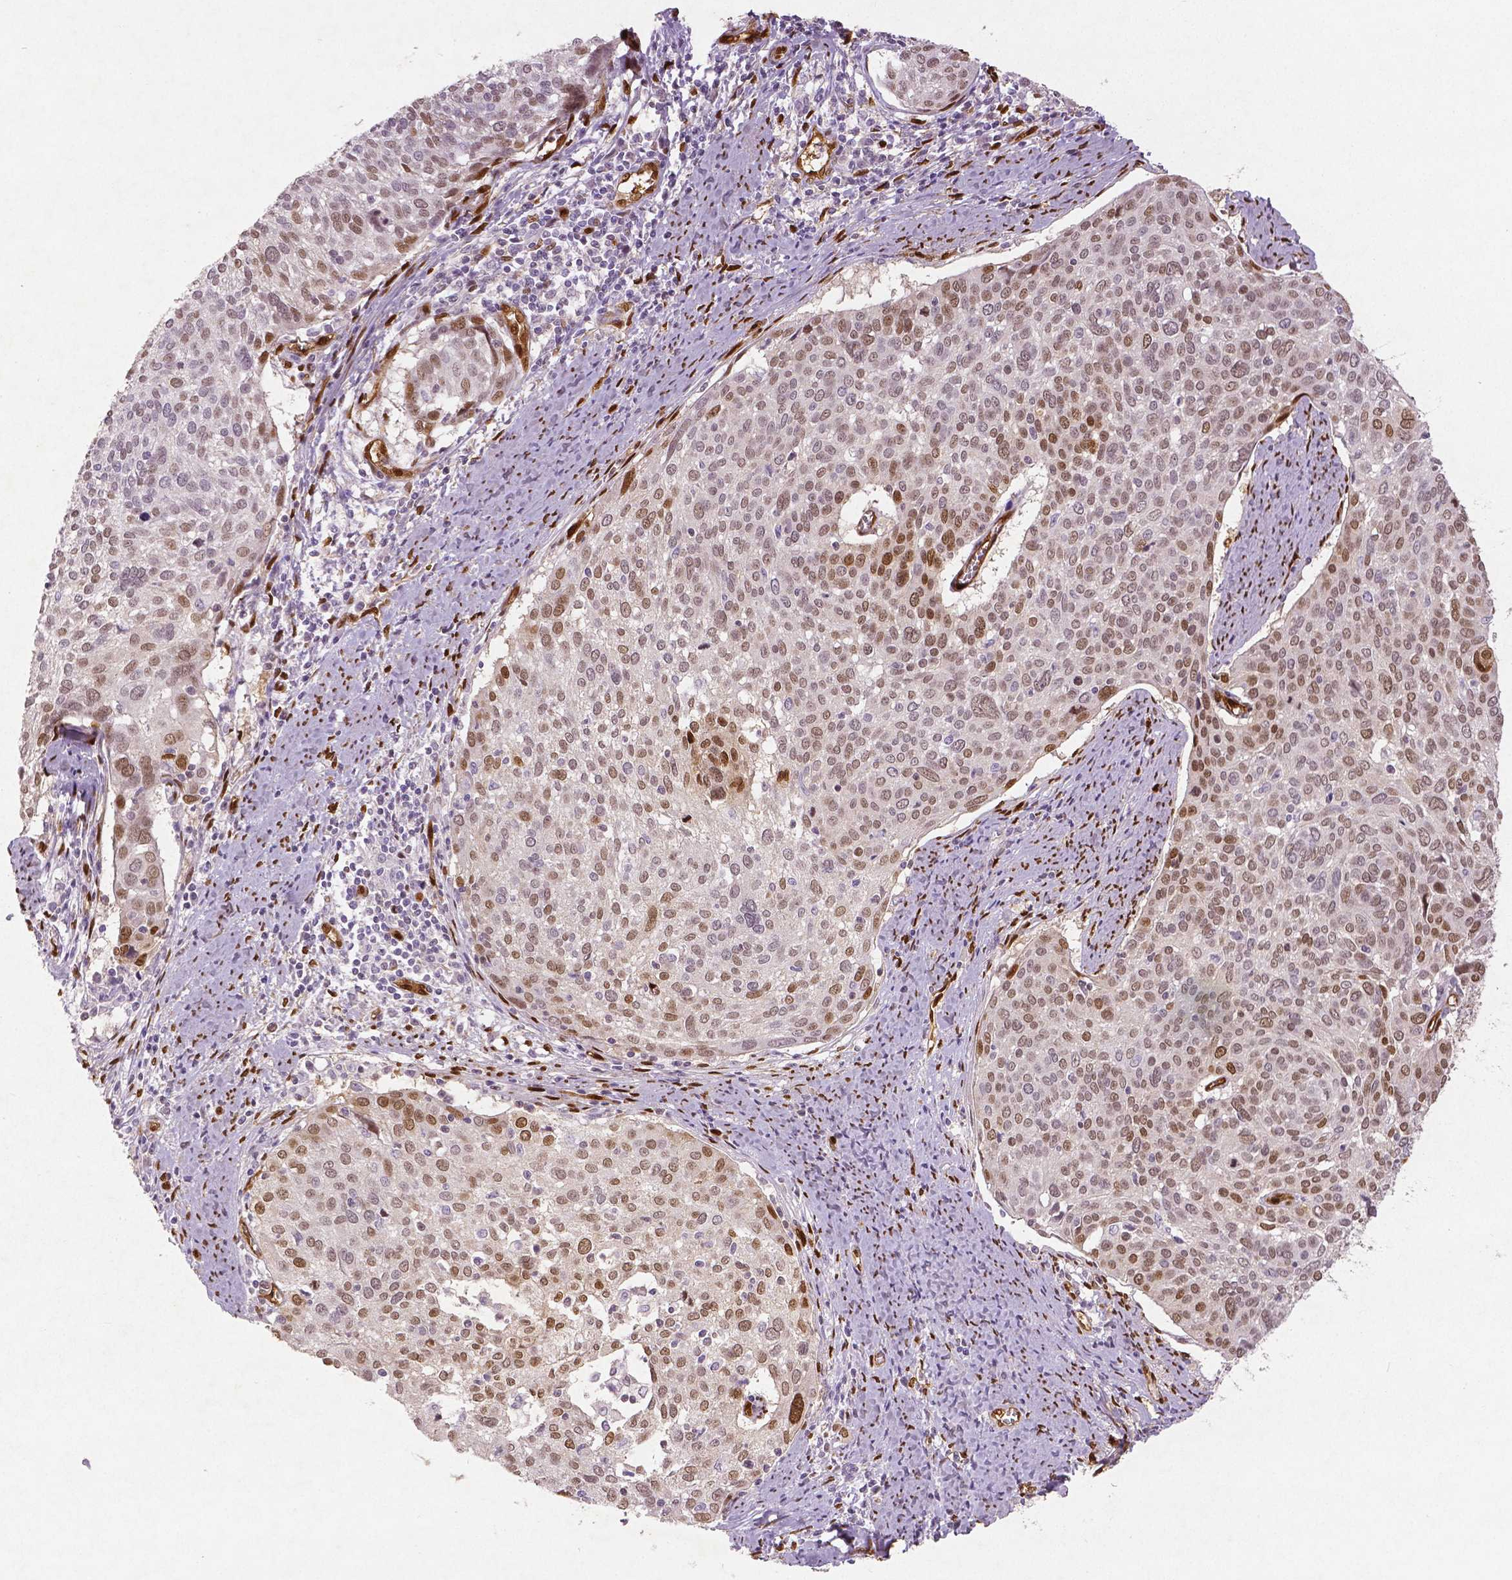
{"staining": {"intensity": "moderate", "quantity": ">75%", "location": "cytoplasmic/membranous,nuclear"}, "tissue": "cervical cancer", "cell_type": "Tumor cells", "image_type": "cancer", "snomed": [{"axis": "morphology", "description": "Squamous cell carcinoma, NOS"}, {"axis": "topography", "description": "Cervix"}], "caption": "Cervical cancer stained with DAB IHC shows medium levels of moderate cytoplasmic/membranous and nuclear expression in about >75% of tumor cells.", "gene": "WWTR1", "patient": {"sex": "female", "age": 39}}